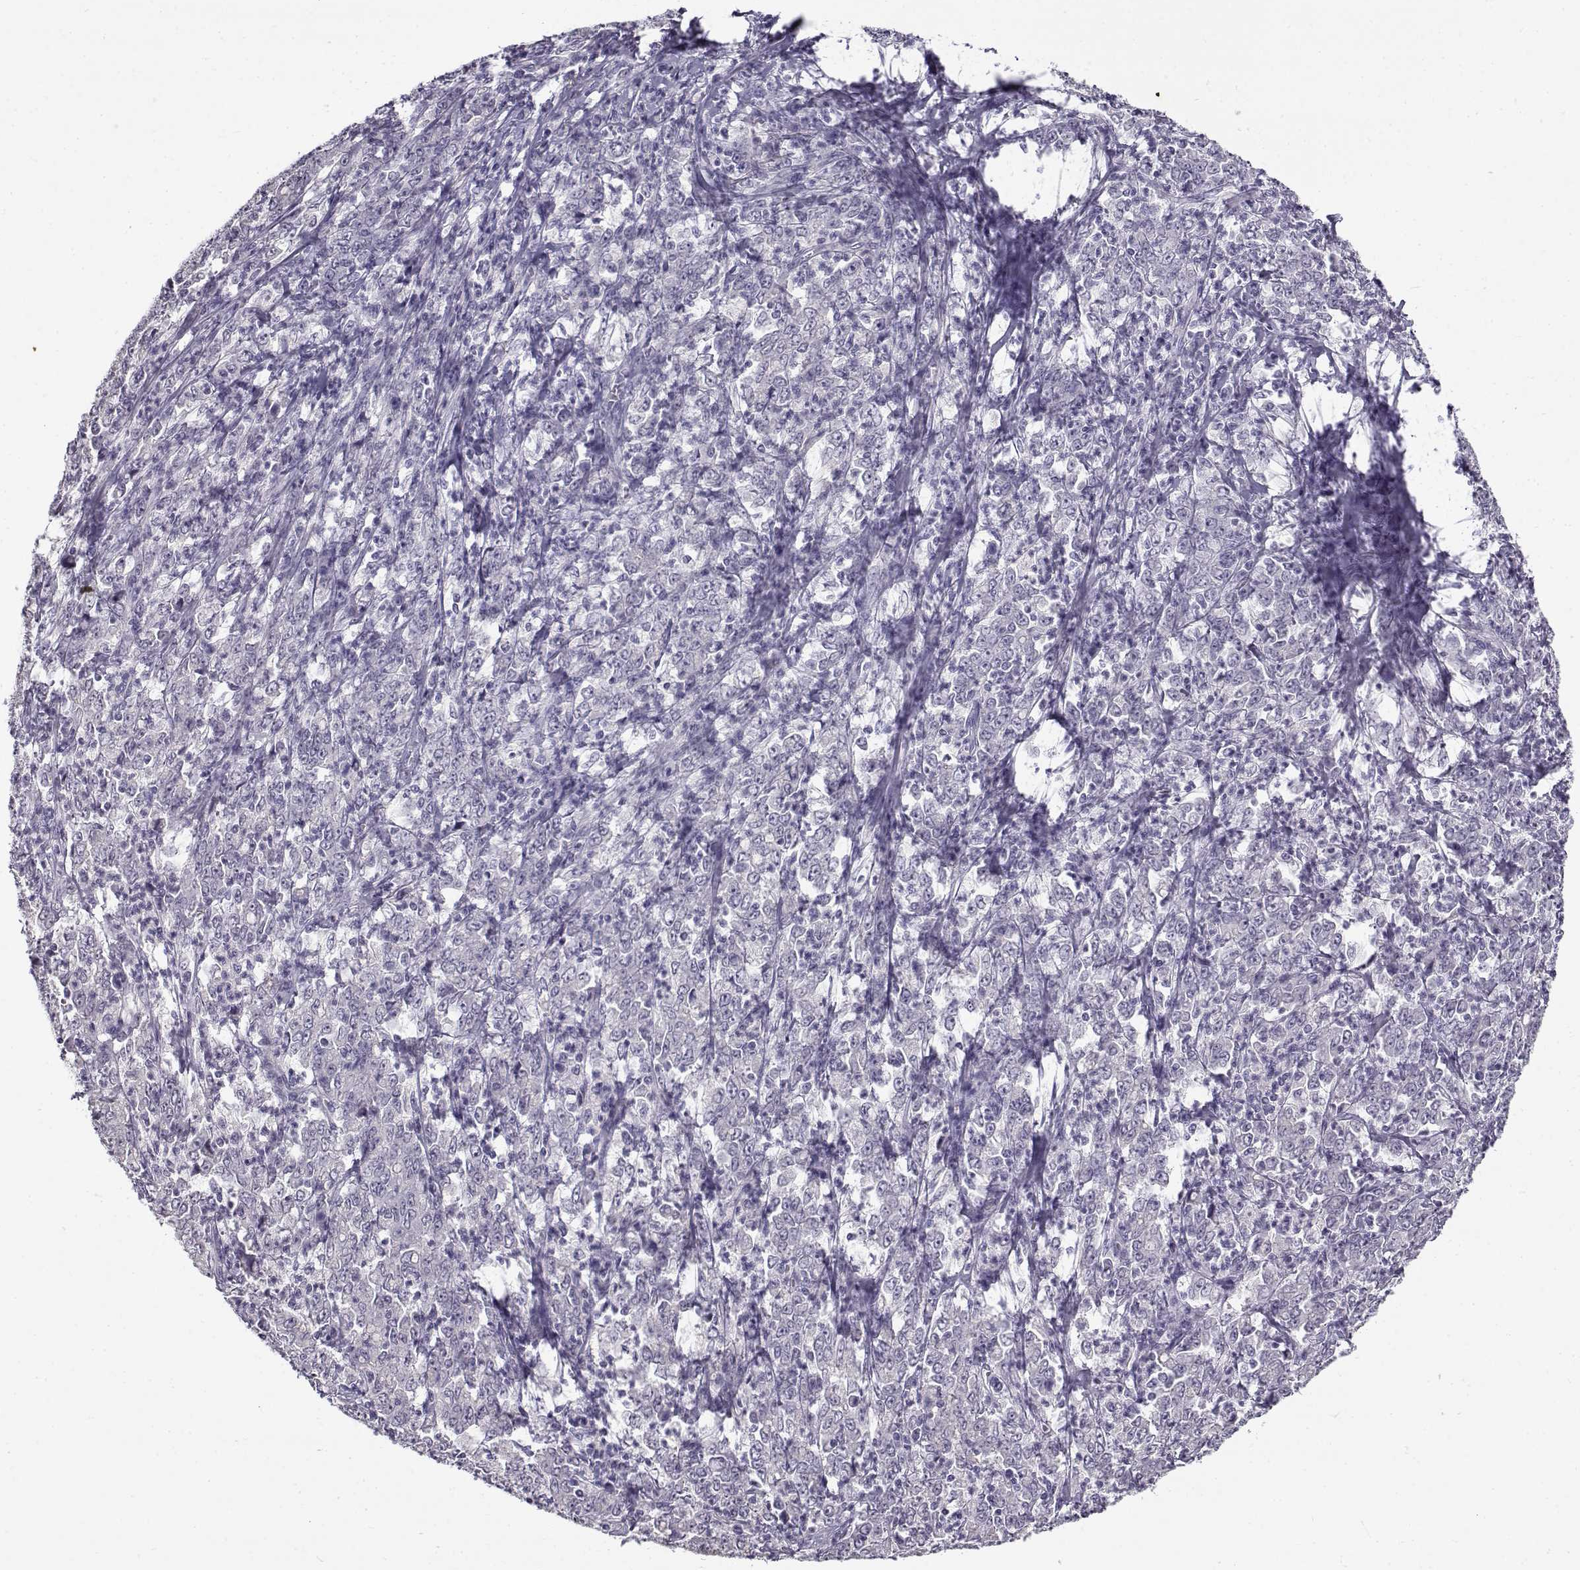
{"staining": {"intensity": "negative", "quantity": "none", "location": "none"}, "tissue": "stomach cancer", "cell_type": "Tumor cells", "image_type": "cancer", "snomed": [{"axis": "morphology", "description": "Adenocarcinoma, NOS"}, {"axis": "topography", "description": "Stomach, lower"}], "caption": "There is no significant positivity in tumor cells of stomach cancer (adenocarcinoma).", "gene": "TEX55", "patient": {"sex": "female", "age": 71}}